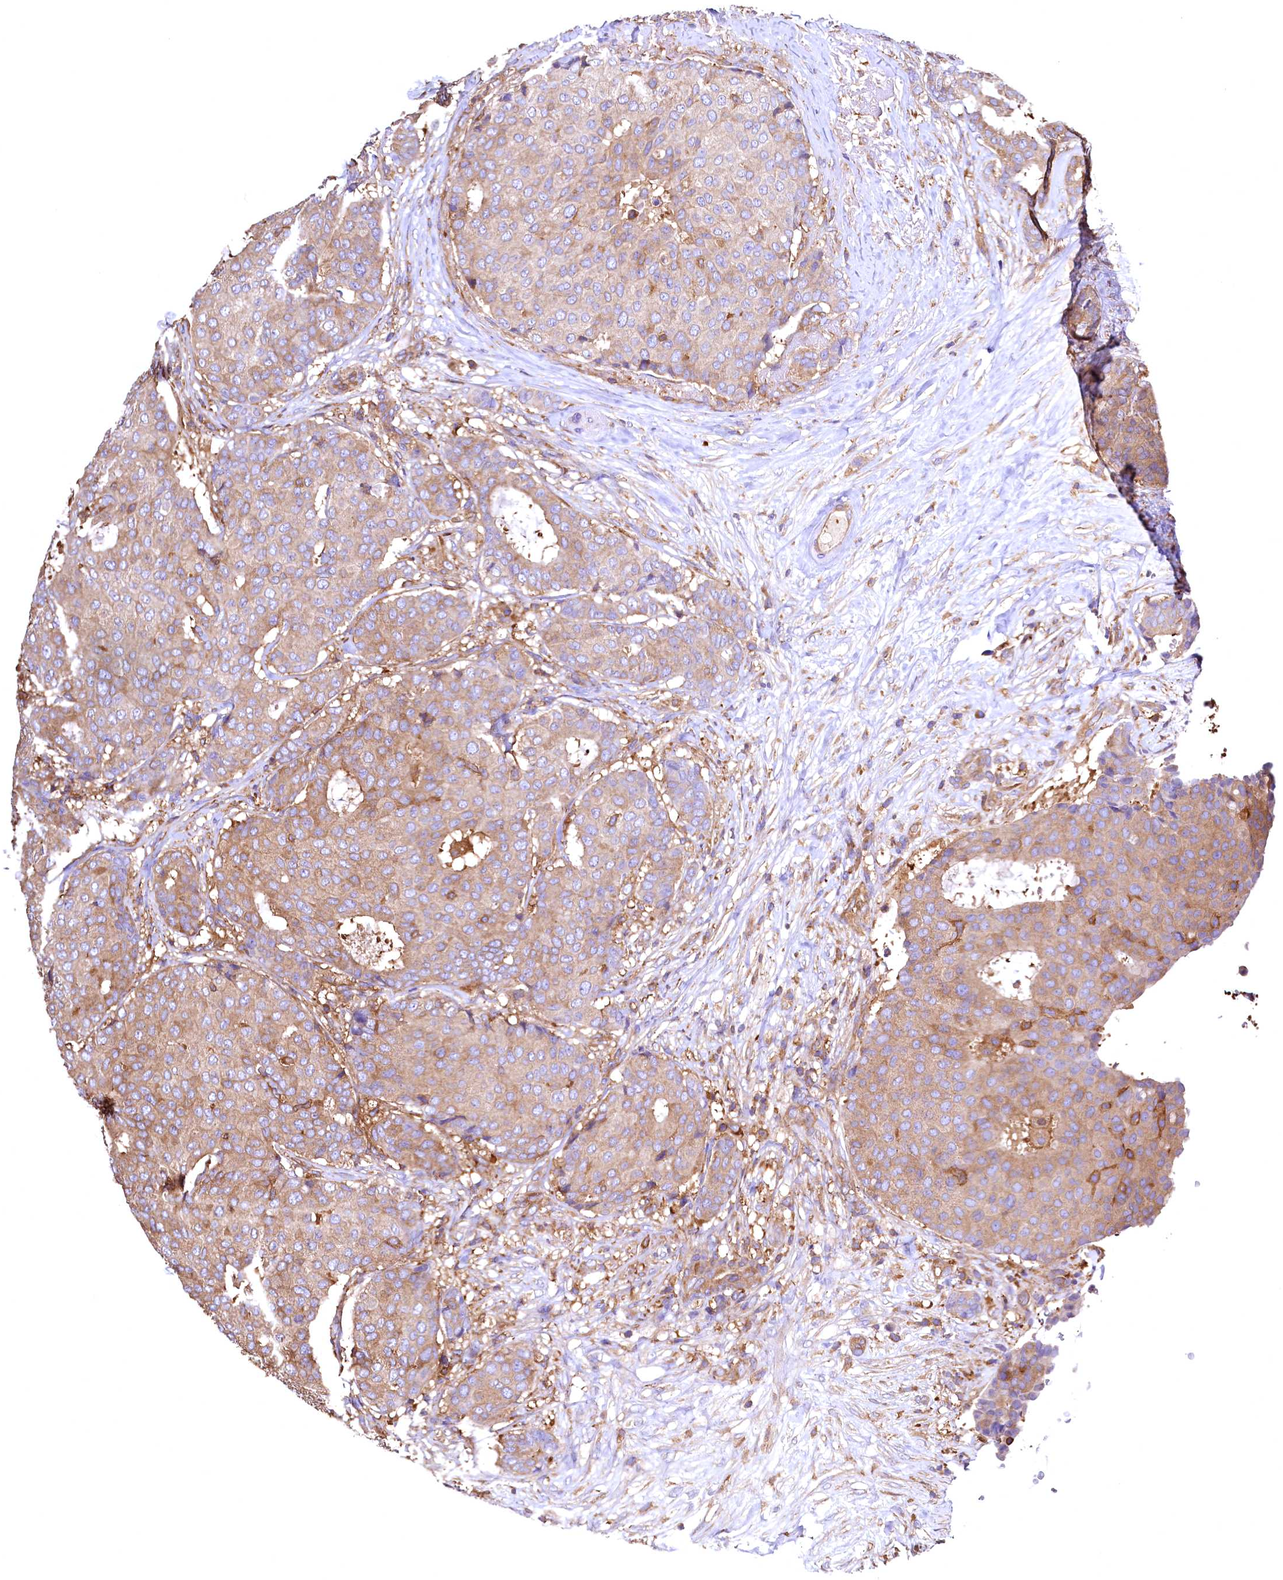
{"staining": {"intensity": "weak", "quantity": ">75%", "location": "cytoplasmic/membranous"}, "tissue": "breast cancer", "cell_type": "Tumor cells", "image_type": "cancer", "snomed": [{"axis": "morphology", "description": "Duct carcinoma"}, {"axis": "topography", "description": "Breast"}], "caption": "A photomicrograph of breast cancer stained for a protein exhibits weak cytoplasmic/membranous brown staining in tumor cells. (IHC, brightfield microscopy, high magnification).", "gene": "RARS2", "patient": {"sex": "female", "age": 75}}